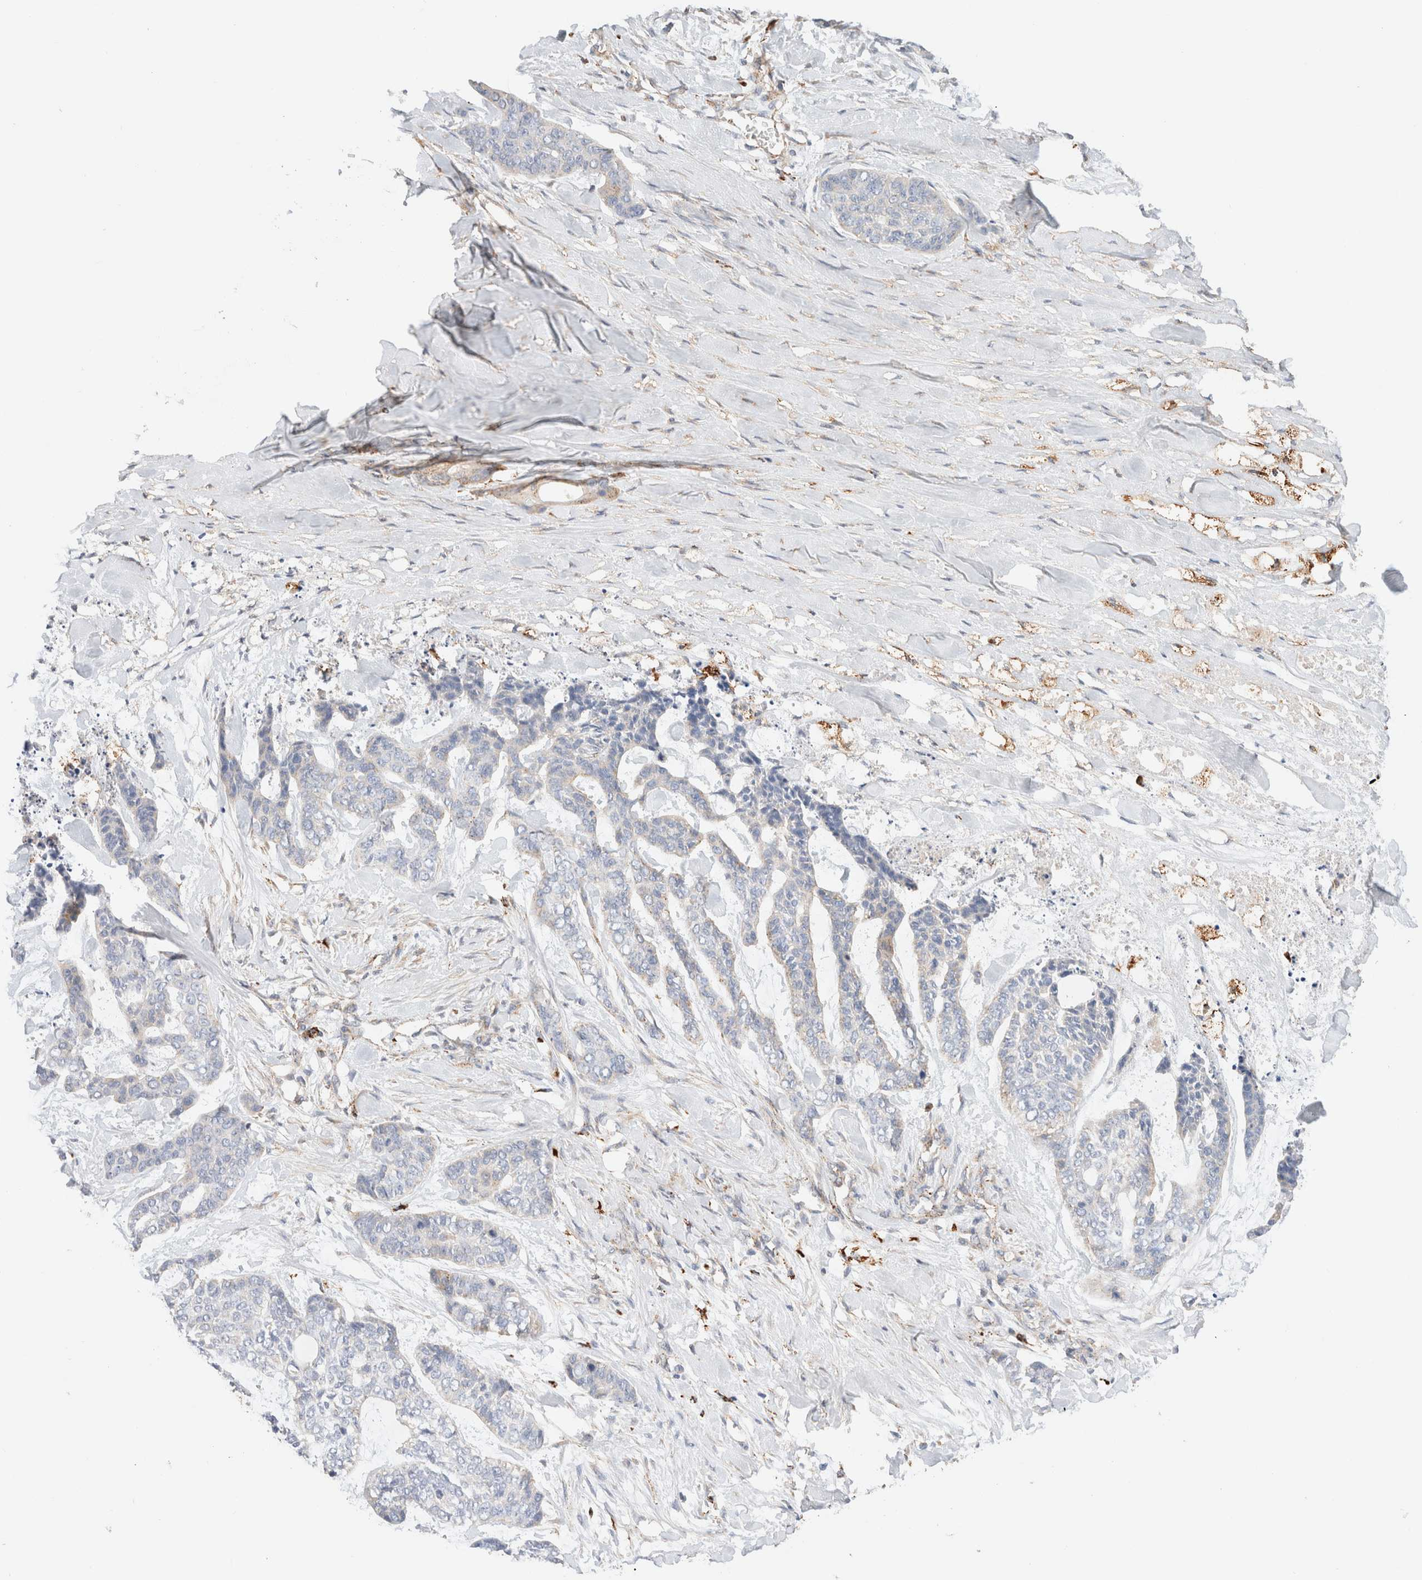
{"staining": {"intensity": "negative", "quantity": "none", "location": "none"}, "tissue": "skin cancer", "cell_type": "Tumor cells", "image_type": "cancer", "snomed": [{"axis": "morphology", "description": "Basal cell carcinoma"}, {"axis": "topography", "description": "Skin"}], "caption": "Histopathology image shows no protein positivity in tumor cells of skin basal cell carcinoma tissue.", "gene": "RABEPK", "patient": {"sex": "female", "age": 64}}